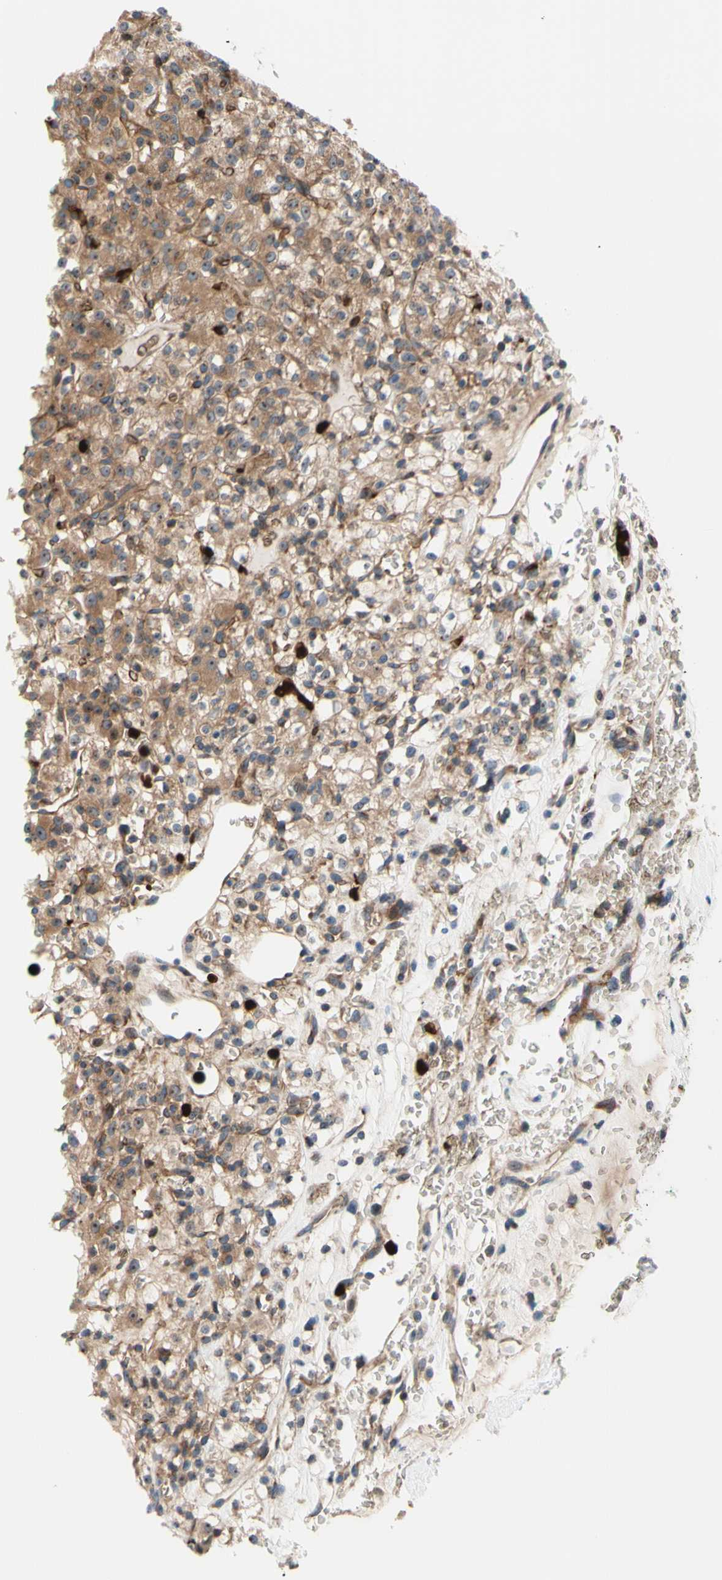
{"staining": {"intensity": "moderate", "quantity": ">75%", "location": "cytoplasmic/membranous"}, "tissue": "renal cancer", "cell_type": "Tumor cells", "image_type": "cancer", "snomed": [{"axis": "morphology", "description": "Normal tissue, NOS"}, {"axis": "morphology", "description": "Adenocarcinoma, NOS"}, {"axis": "topography", "description": "Kidney"}], "caption": "Tumor cells display medium levels of moderate cytoplasmic/membranous positivity in approximately >75% of cells in renal adenocarcinoma. (DAB = brown stain, brightfield microscopy at high magnification).", "gene": "USP9X", "patient": {"sex": "female", "age": 72}}